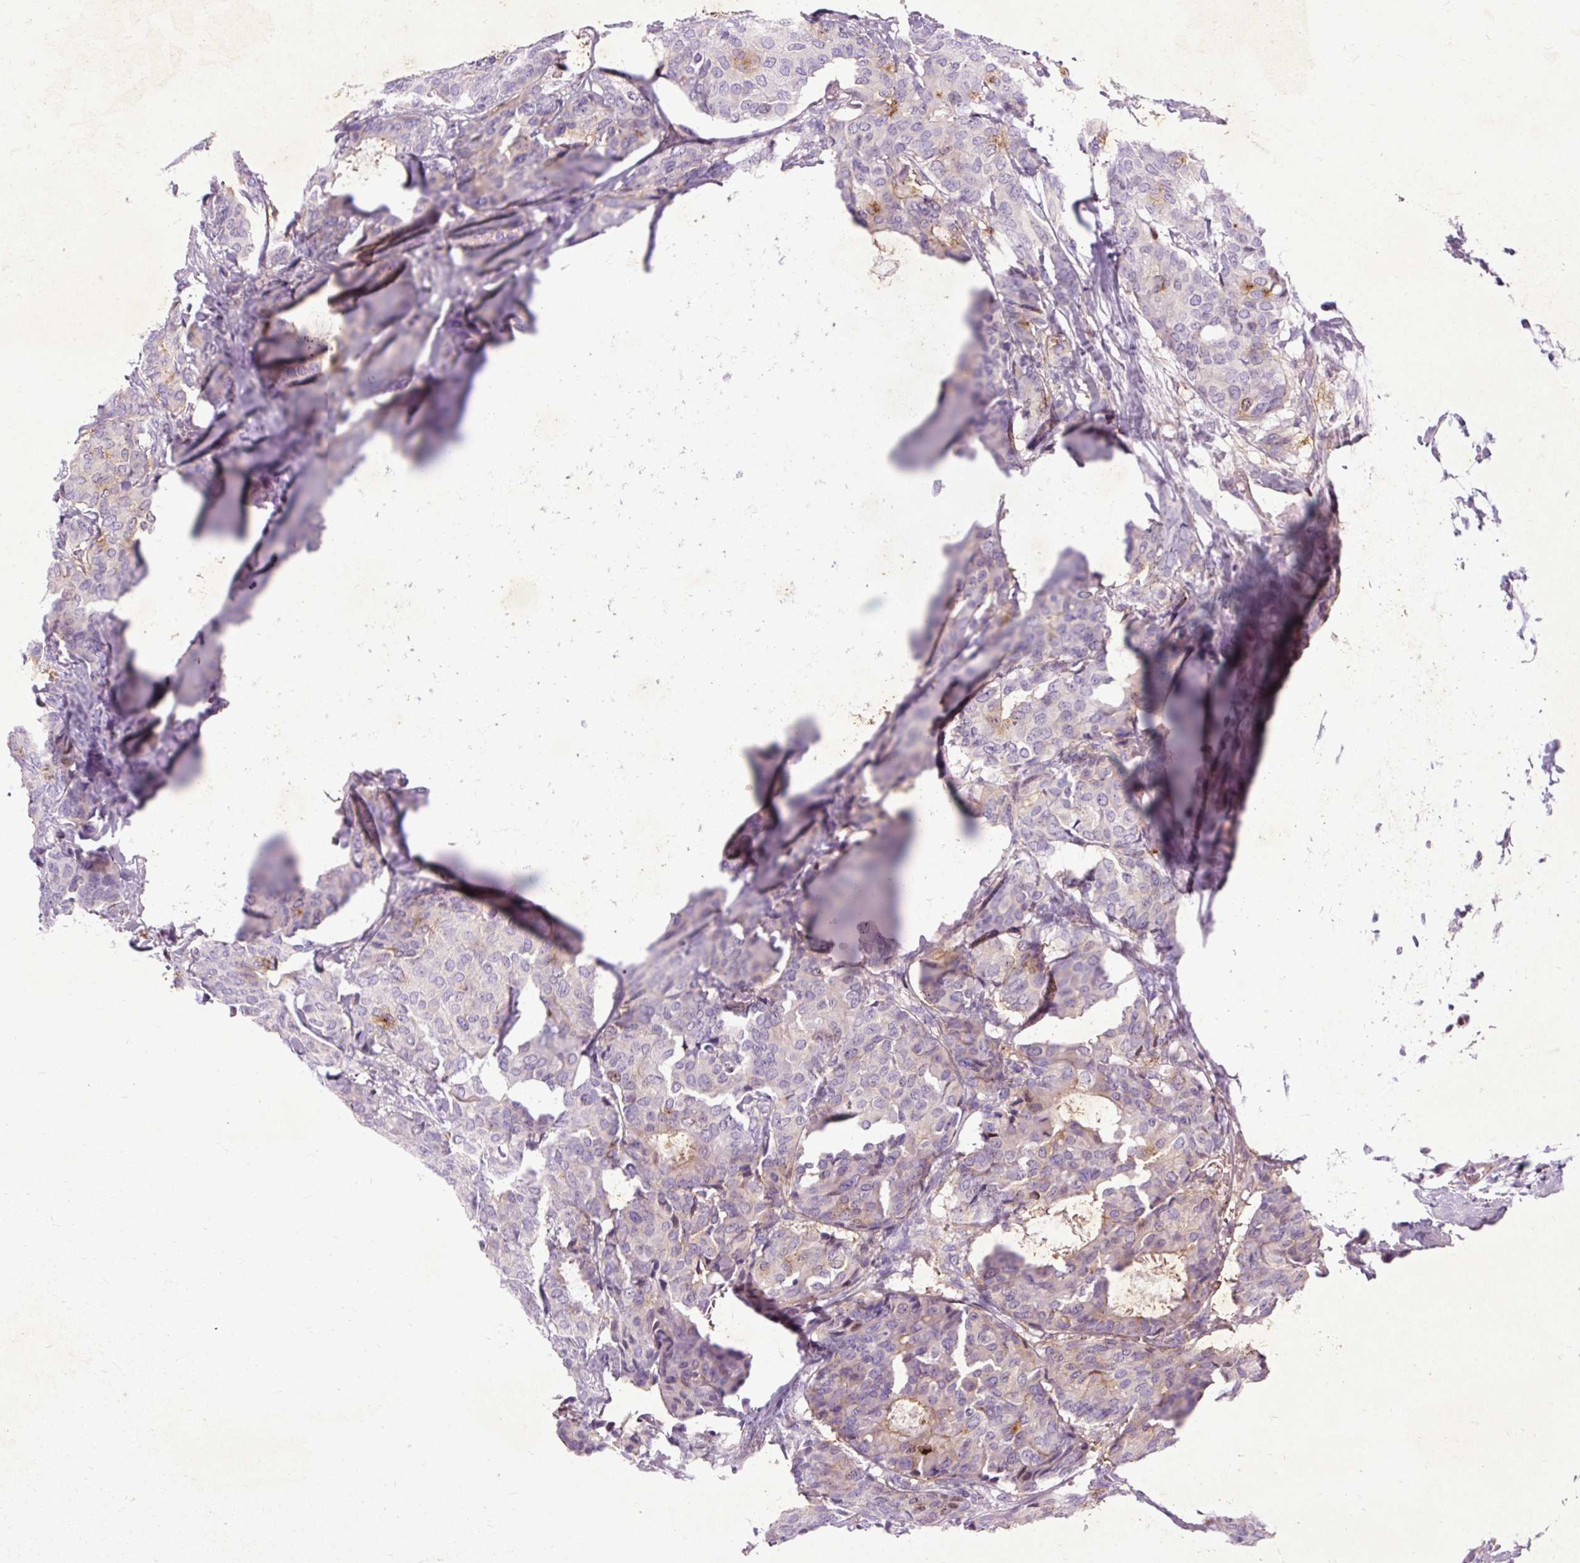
{"staining": {"intensity": "weak", "quantity": "<25%", "location": "cytoplasmic/membranous"}, "tissue": "breast cancer", "cell_type": "Tumor cells", "image_type": "cancer", "snomed": [{"axis": "morphology", "description": "Duct carcinoma"}, {"axis": "topography", "description": "Breast"}], "caption": "A high-resolution micrograph shows immunohistochemistry staining of infiltrating ductal carcinoma (breast), which exhibits no significant expression in tumor cells.", "gene": "SPC24", "patient": {"sex": "female", "age": 75}}